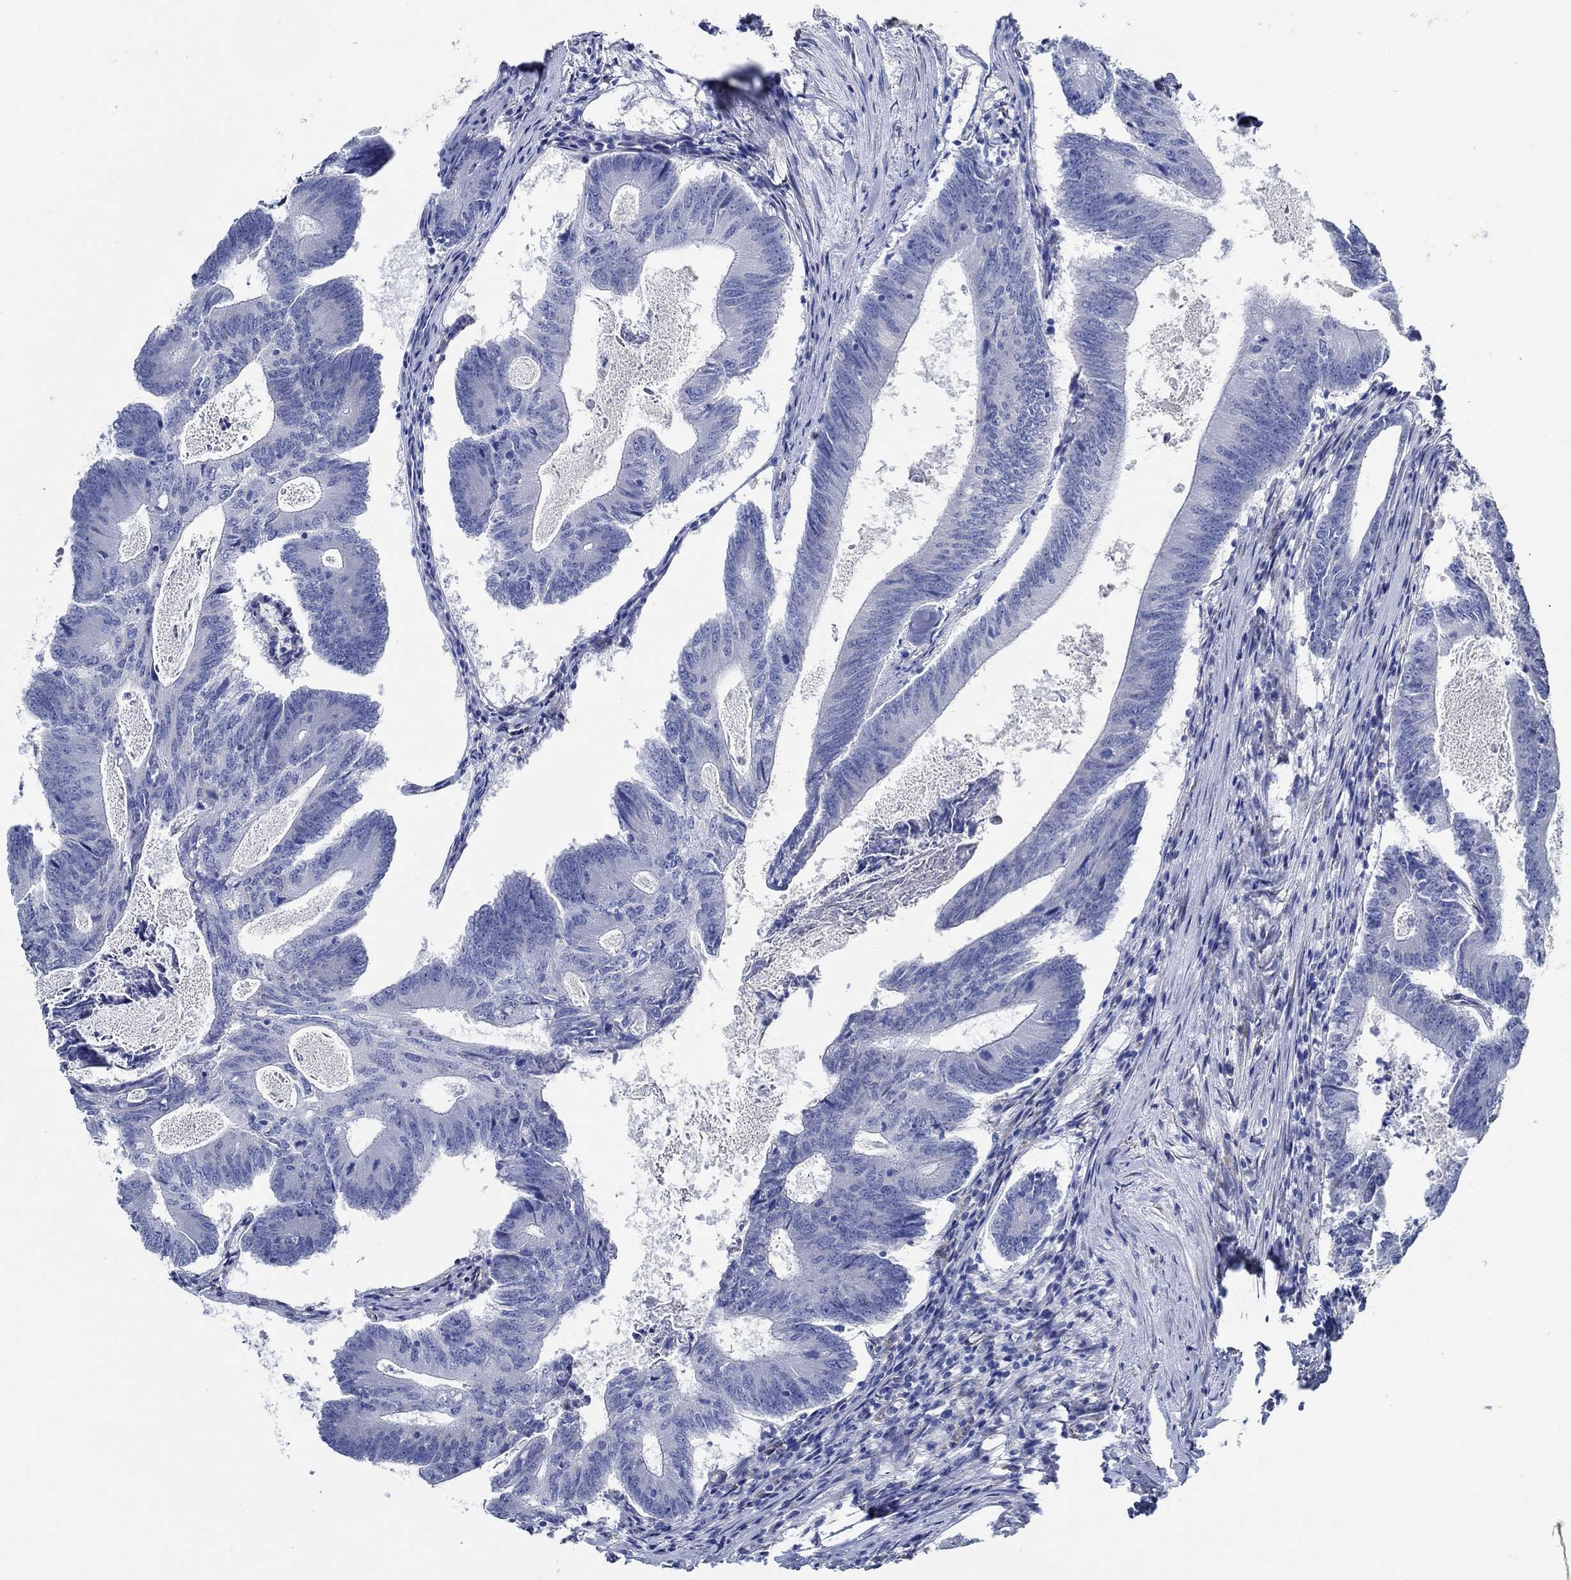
{"staining": {"intensity": "negative", "quantity": "none", "location": "none"}, "tissue": "colorectal cancer", "cell_type": "Tumor cells", "image_type": "cancer", "snomed": [{"axis": "morphology", "description": "Adenocarcinoma, NOS"}, {"axis": "topography", "description": "Colon"}], "caption": "Immunohistochemistry of human adenocarcinoma (colorectal) exhibits no expression in tumor cells.", "gene": "HECW2", "patient": {"sex": "female", "age": 70}}